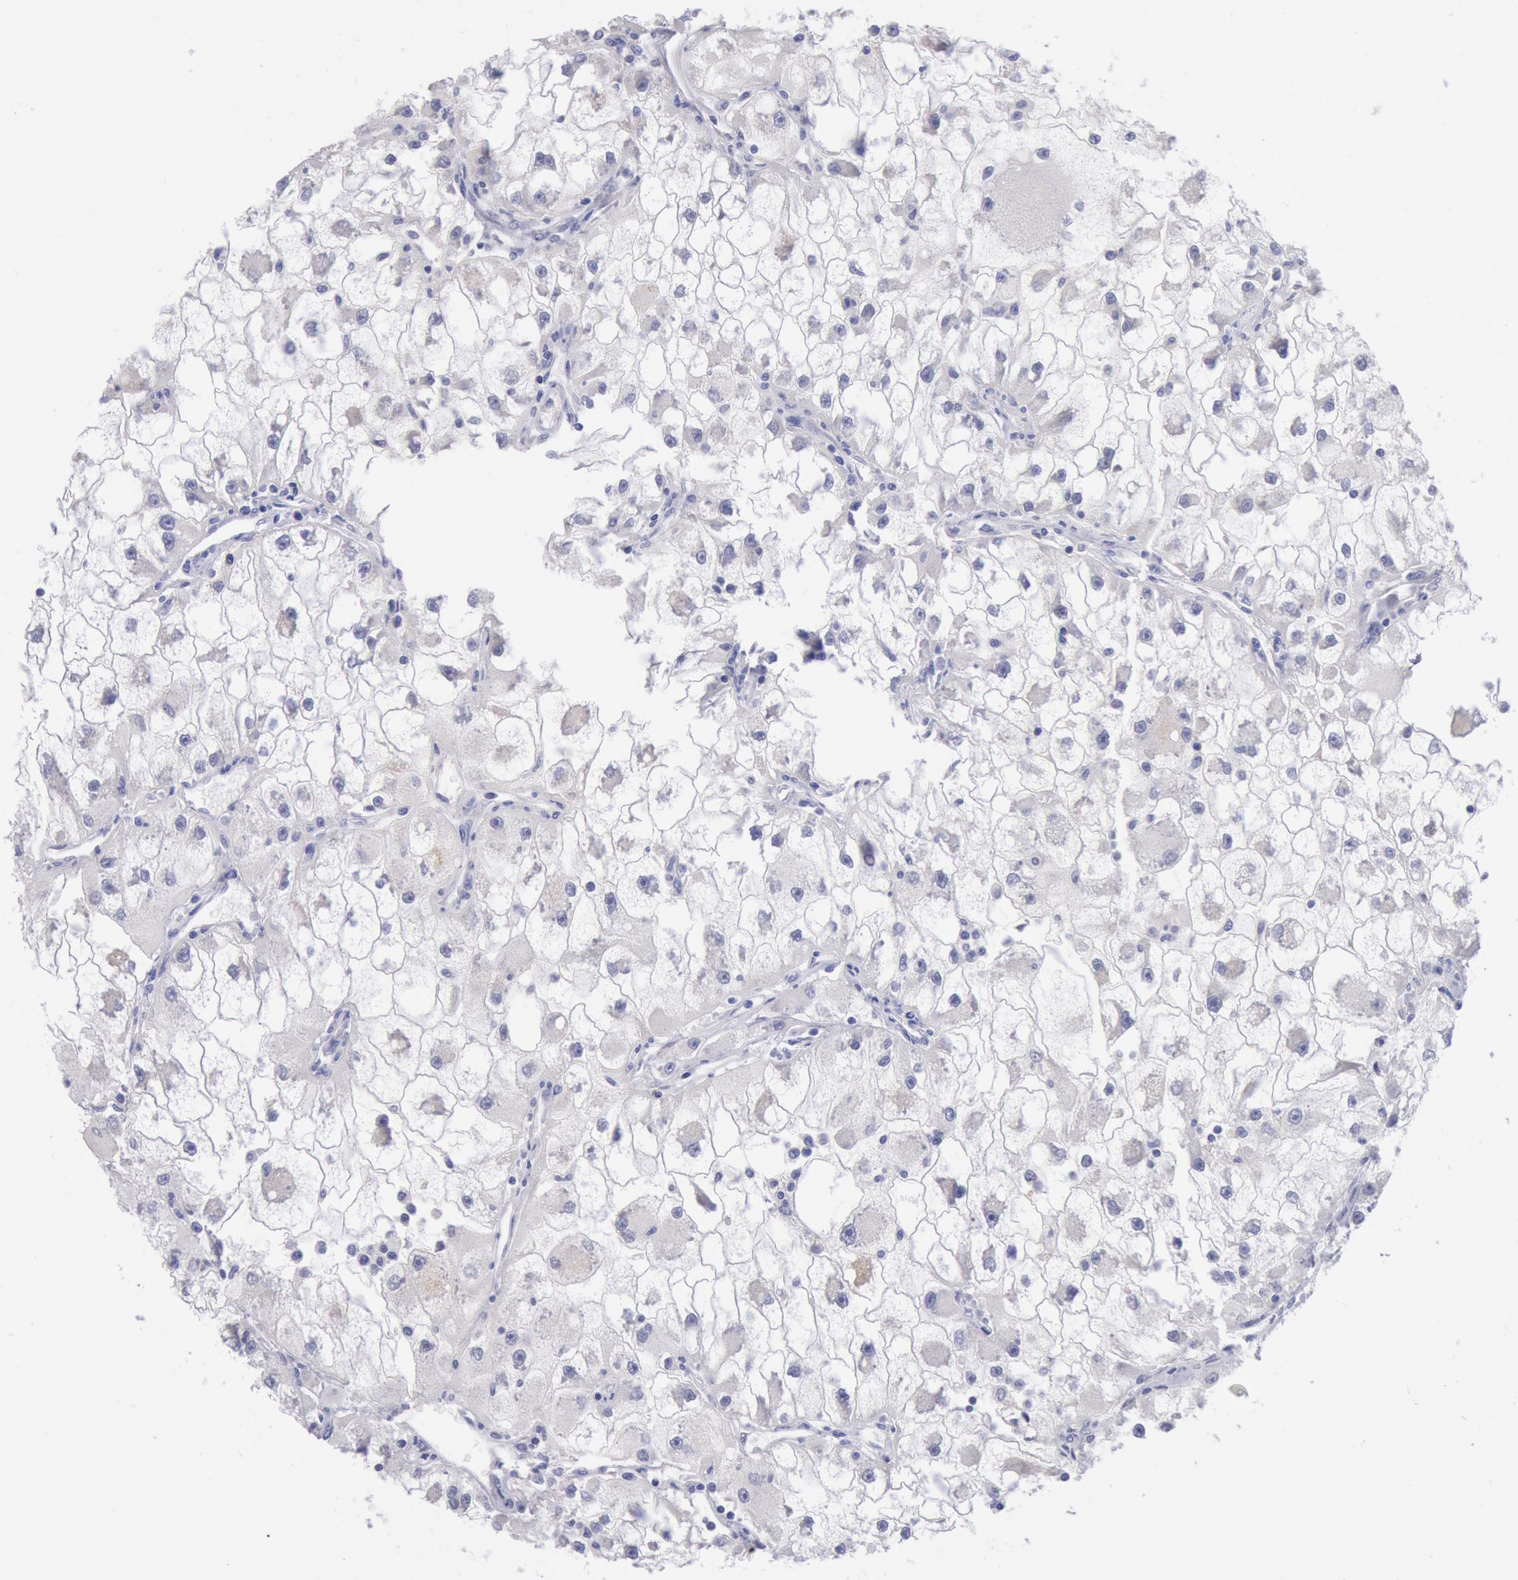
{"staining": {"intensity": "negative", "quantity": "none", "location": "none"}, "tissue": "renal cancer", "cell_type": "Tumor cells", "image_type": "cancer", "snomed": [{"axis": "morphology", "description": "Adenocarcinoma, NOS"}, {"axis": "topography", "description": "Kidney"}], "caption": "The immunohistochemistry (IHC) micrograph has no significant staining in tumor cells of renal cancer tissue.", "gene": "GAL3ST1", "patient": {"sex": "female", "age": 73}}